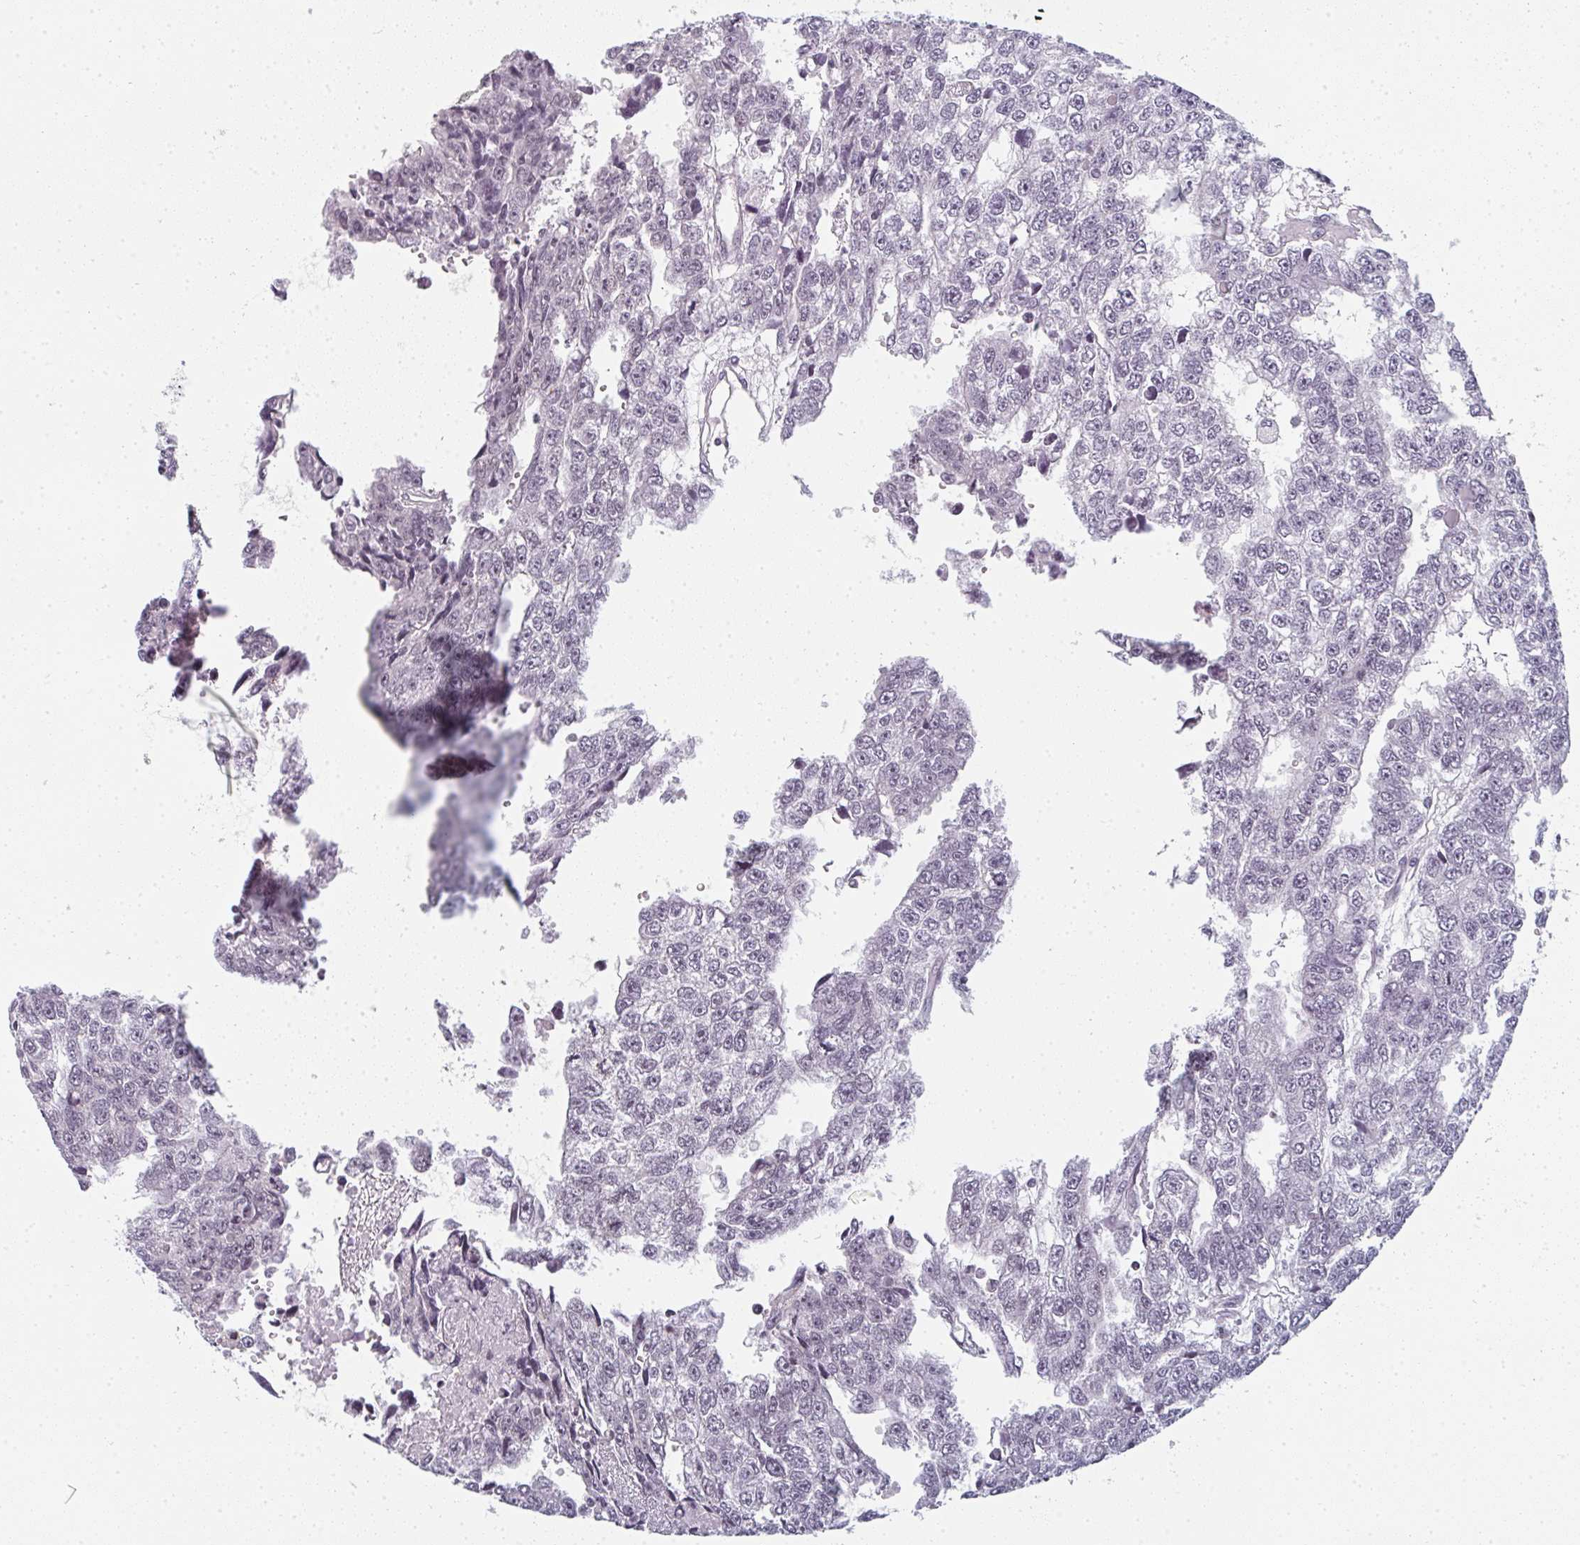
{"staining": {"intensity": "negative", "quantity": "none", "location": "none"}, "tissue": "testis cancer", "cell_type": "Tumor cells", "image_type": "cancer", "snomed": [{"axis": "morphology", "description": "Carcinoma, Embryonal, NOS"}, {"axis": "topography", "description": "Testis"}], "caption": "Immunohistochemical staining of testis cancer (embryonal carcinoma) demonstrates no significant expression in tumor cells. (DAB IHC, high magnification).", "gene": "RBBP6", "patient": {"sex": "male", "age": 20}}